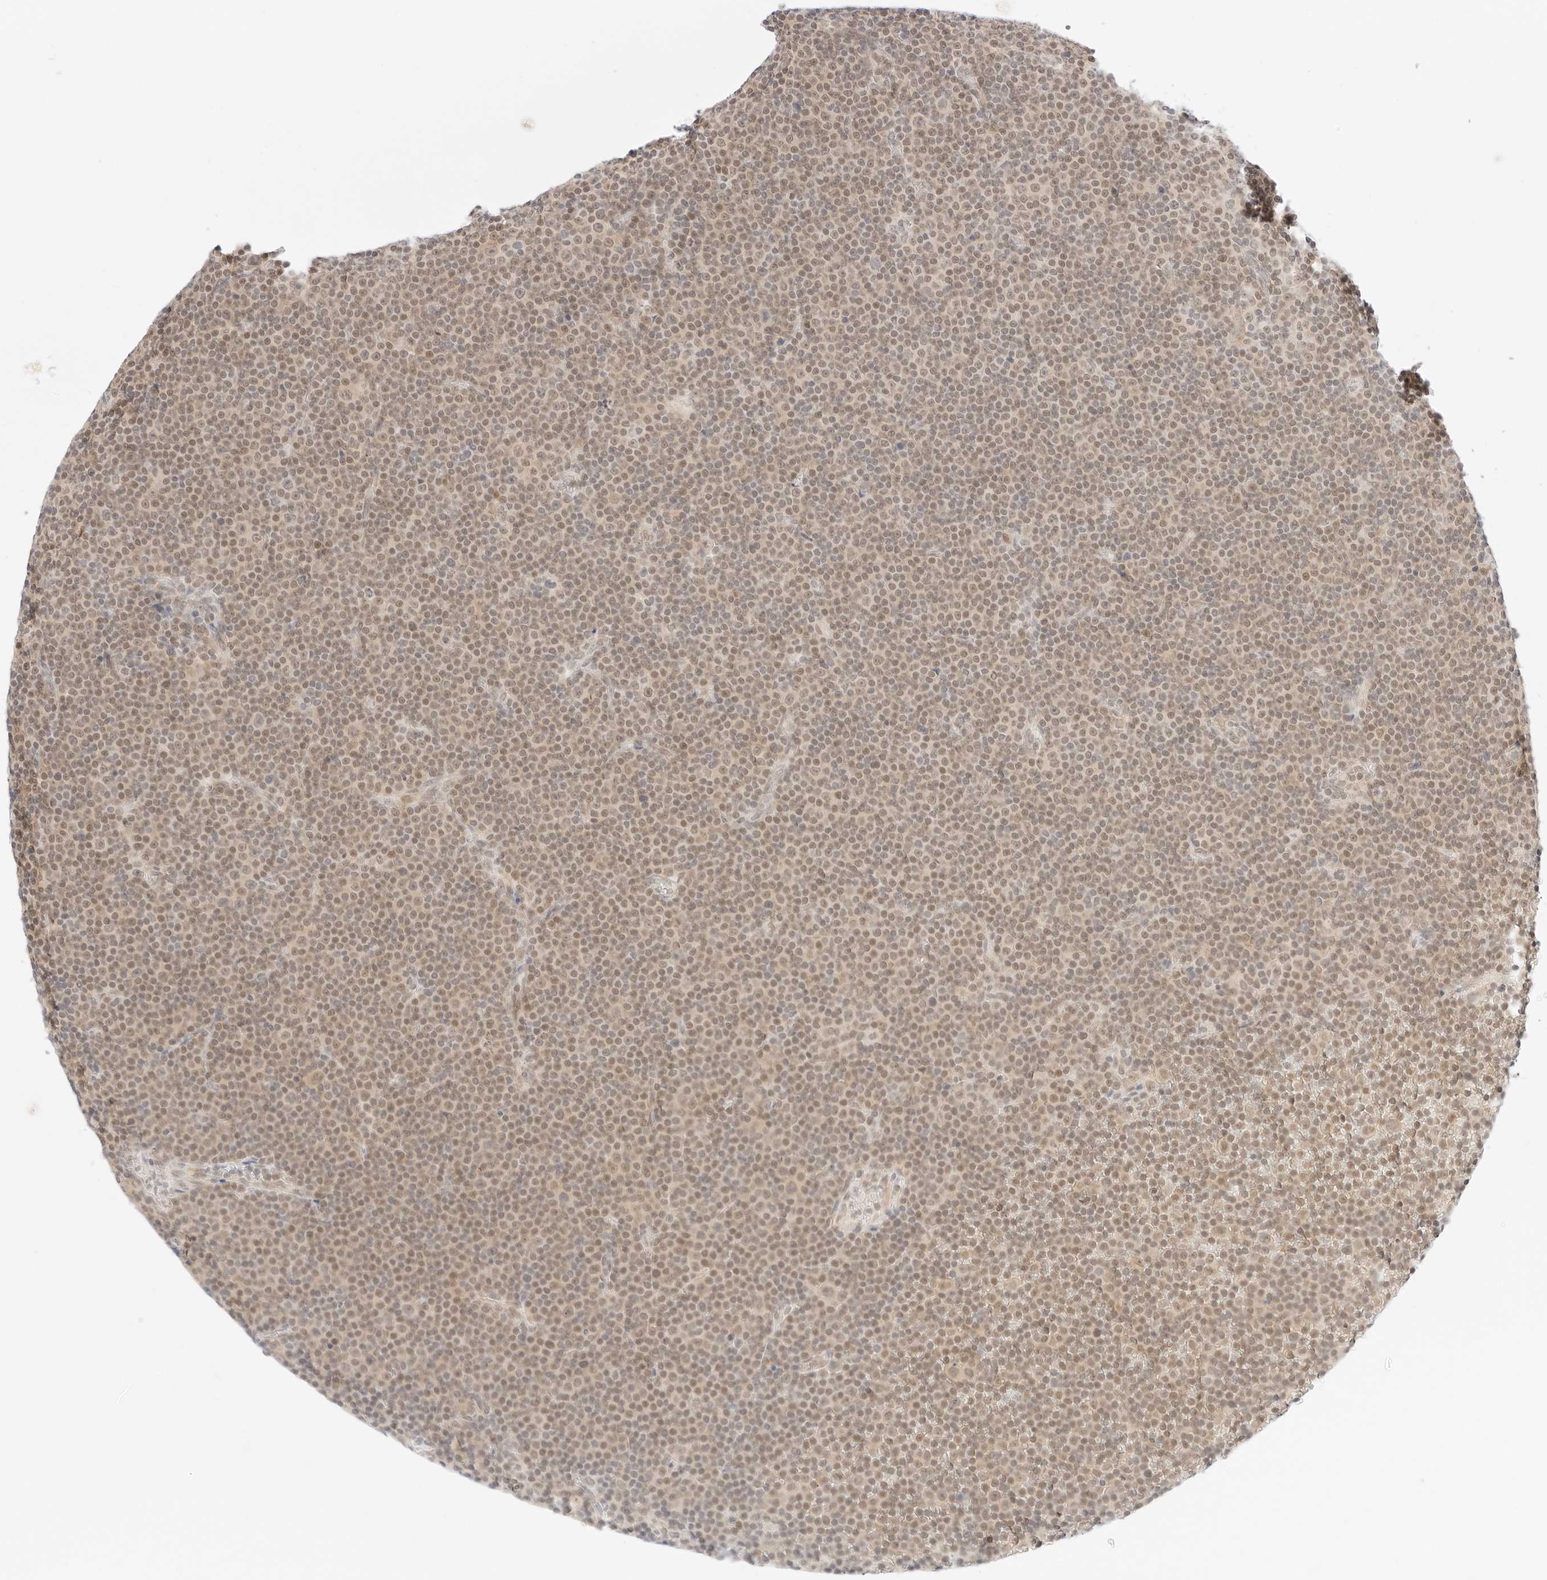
{"staining": {"intensity": "weak", "quantity": ">75%", "location": "nuclear"}, "tissue": "lymphoma", "cell_type": "Tumor cells", "image_type": "cancer", "snomed": [{"axis": "morphology", "description": "Malignant lymphoma, non-Hodgkin's type, Low grade"}, {"axis": "topography", "description": "Lymph node"}], "caption": "Protein analysis of malignant lymphoma, non-Hodgkin's type (low-grade) tissue demonstrates weak nuclear staining in about >75% of tumor cells.", "gene": "POLR3C", "patient": {"sex": "female", "age": 67}}